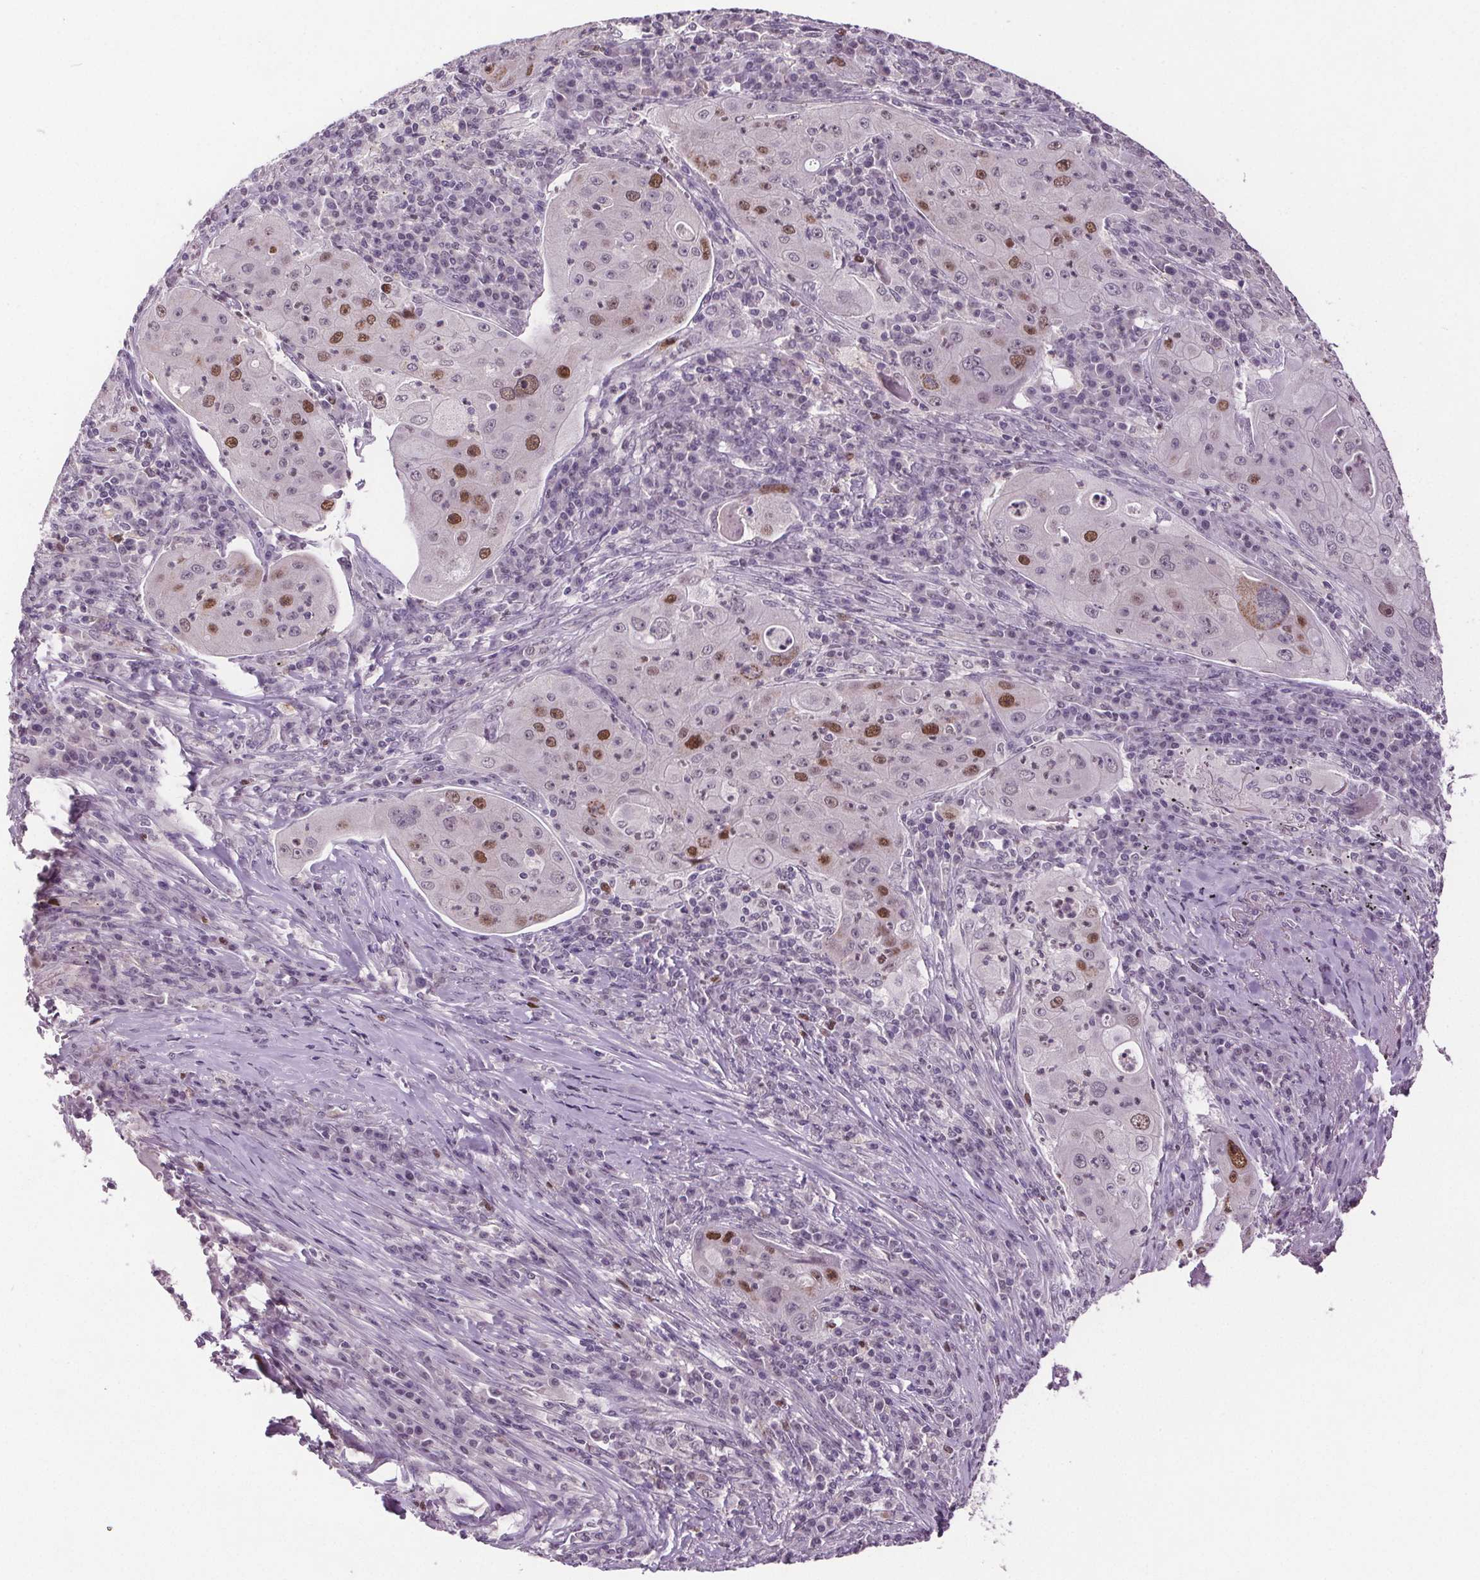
{"staining": {"intensity": "moderate", "quantity": "<25%", "location": "nuclear"}, "tissue": "lung cancer", "cell_type": "Tumor cells", "image_type": "cancer", "snomed": [{"axis": "morphology", "description": "Squamous cell carcinoma, NOS"}, {"axis": "topography", "description": "Lung"}], "caption": "The histopathology image displays a brown stain indicating the presence of a protein in the nuclear of tumor cells in lung cancer. The protein of interest is stained brown, and the nuclei are stained in blue (DAB (3,3'-diaminobenzidine) IHC with brightfield microscopy, high magnification).", "gene": "CENPF", "patient": {"sex": "female", "age": 59}}